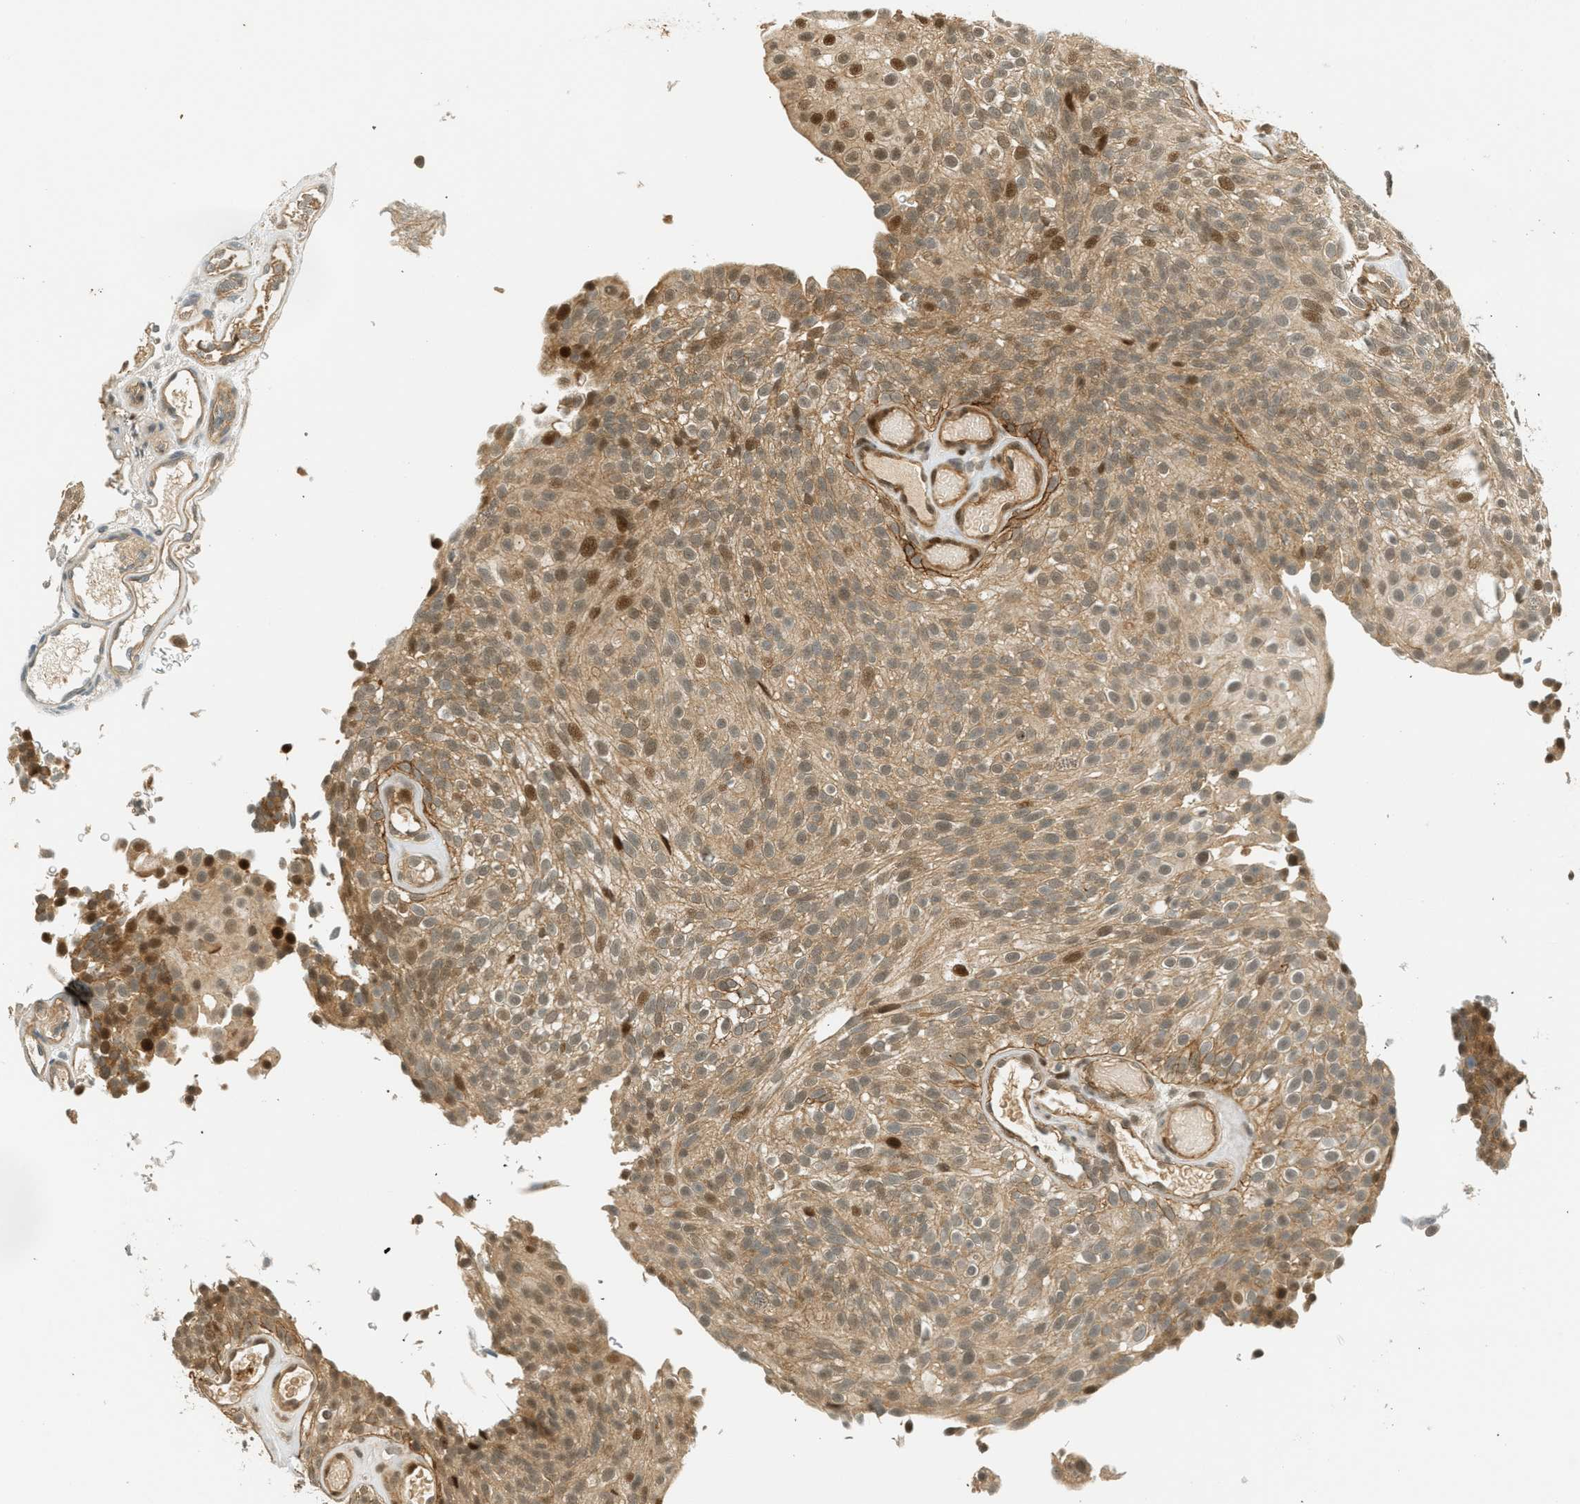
{"staining": {"intensity": "moderate", "quantity": ">75%", "location": "cytoplasmic/membranous,nuclear"}, "tissue": "urothelial cancer", "cell_type": "Tumor cells", "image_type": "cancer", "snomed": [{"axis": "morphology", "description": "Urothelial carcinoma, Low grade"}, {"axis": "topography", "description": "Urinary bladder"}], "caption": "Immunohistochemistry (IHC) photomicrograph of urothelial carcinoma (low-grade) stained for a protein (brown), which demonstrates medium levels of moderate cytoplasmic/membranous and nuclear expression in about >75% of tumor cells.", "gene": "FOXM1", "patient": {"sex": "male", "age": 78}}